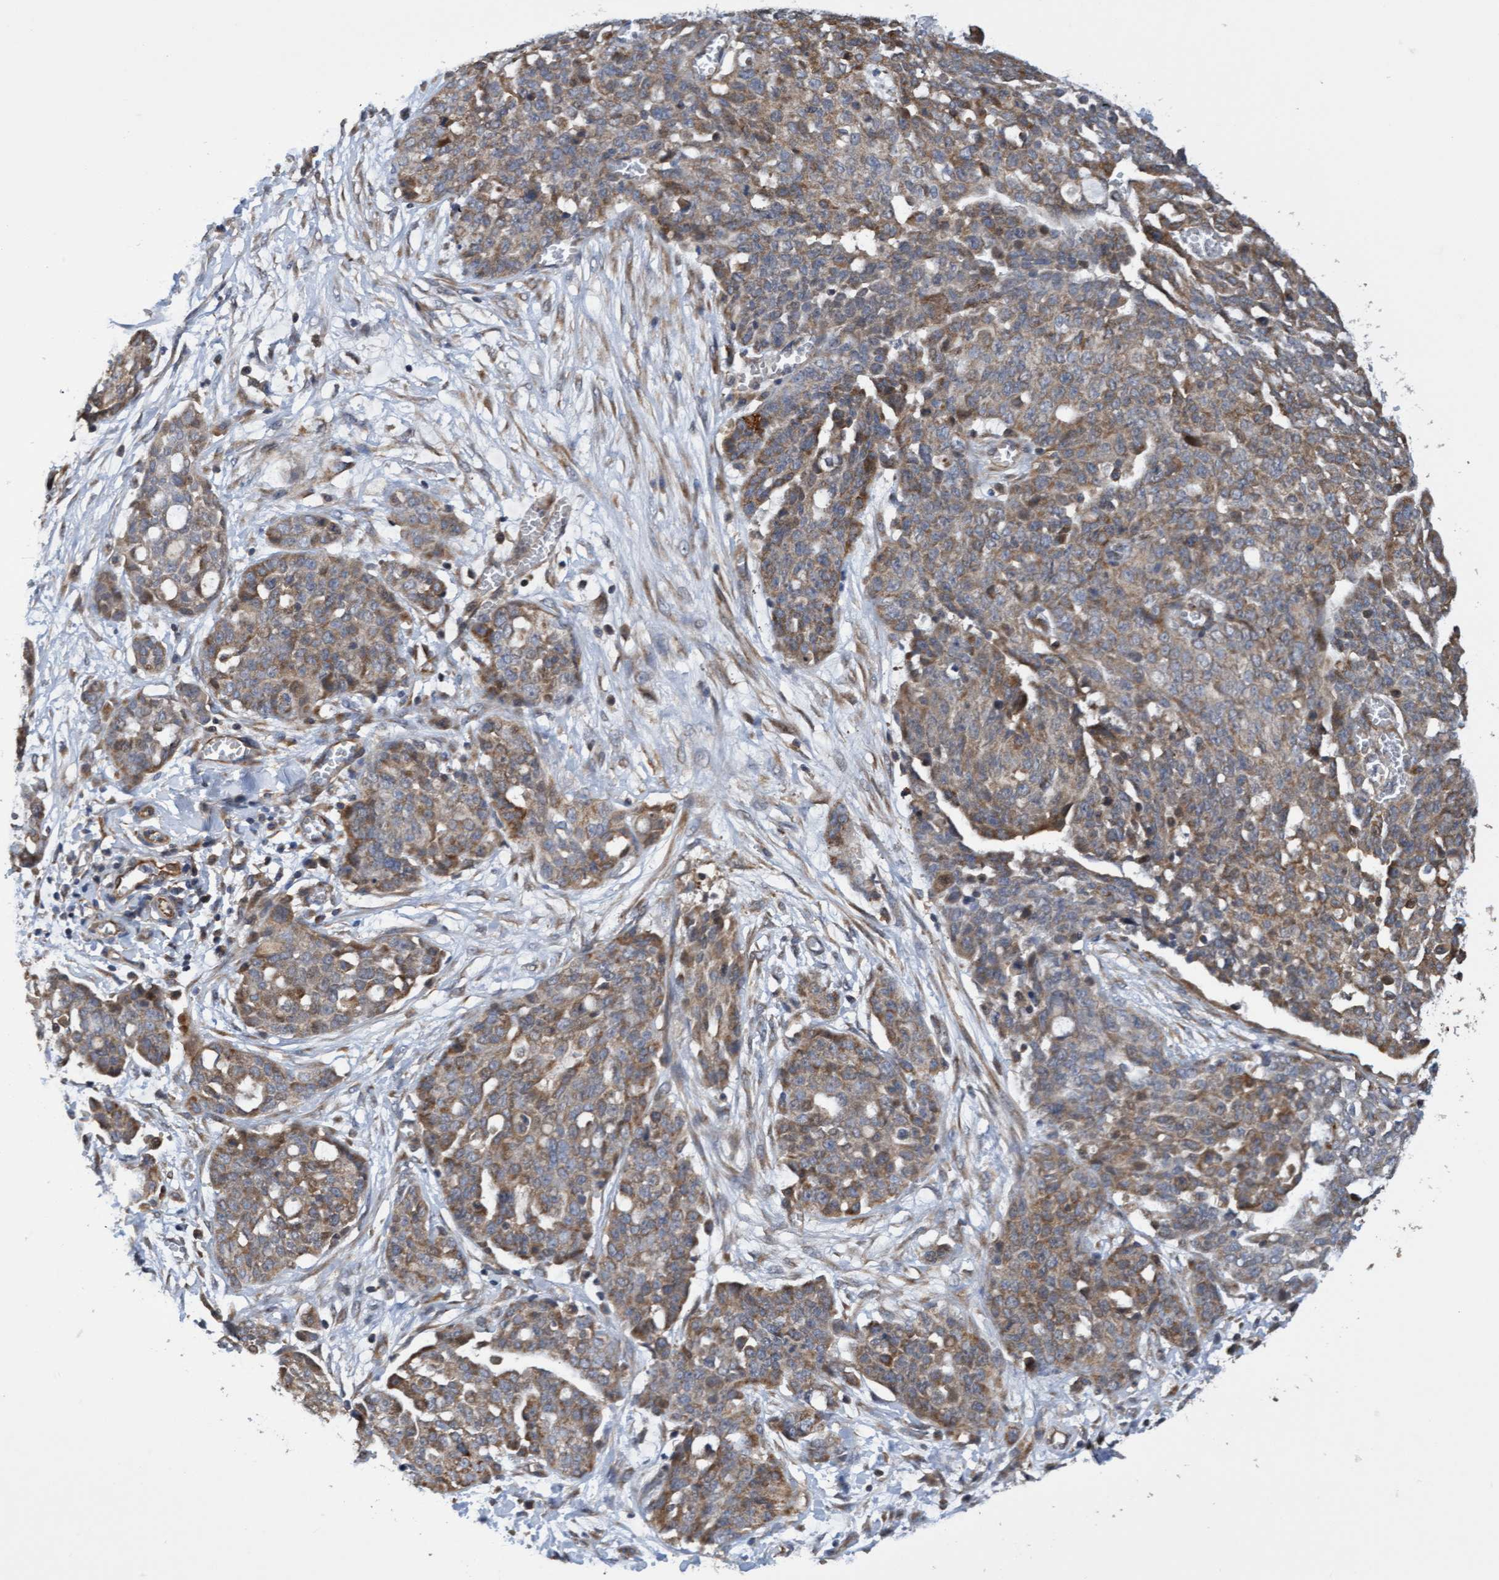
{"staining": {"intensity": "moderate", "quantity": ">75%", "location": "cytoplasmic/membranous"}, "tissue": "ovarian cancer", "cell_type": "Tumor cells", "image_type": "cancer", "snomed": [{"axis": "morphology", "description": "Cystadenocarcinoma, serous, NOS"}, {"axis": "topography", "description": "Soft tissue"}, {"axis": "topography", "description": "Ovary"}], "caption": "Serous cystadenocarcinoma (ovarian) stained for a protein exhibits moderate cytoplasmic/membranous positivity in tumor cells.", "gene": "ITFG1", "patient": {"sex": "female", "age": 57}}